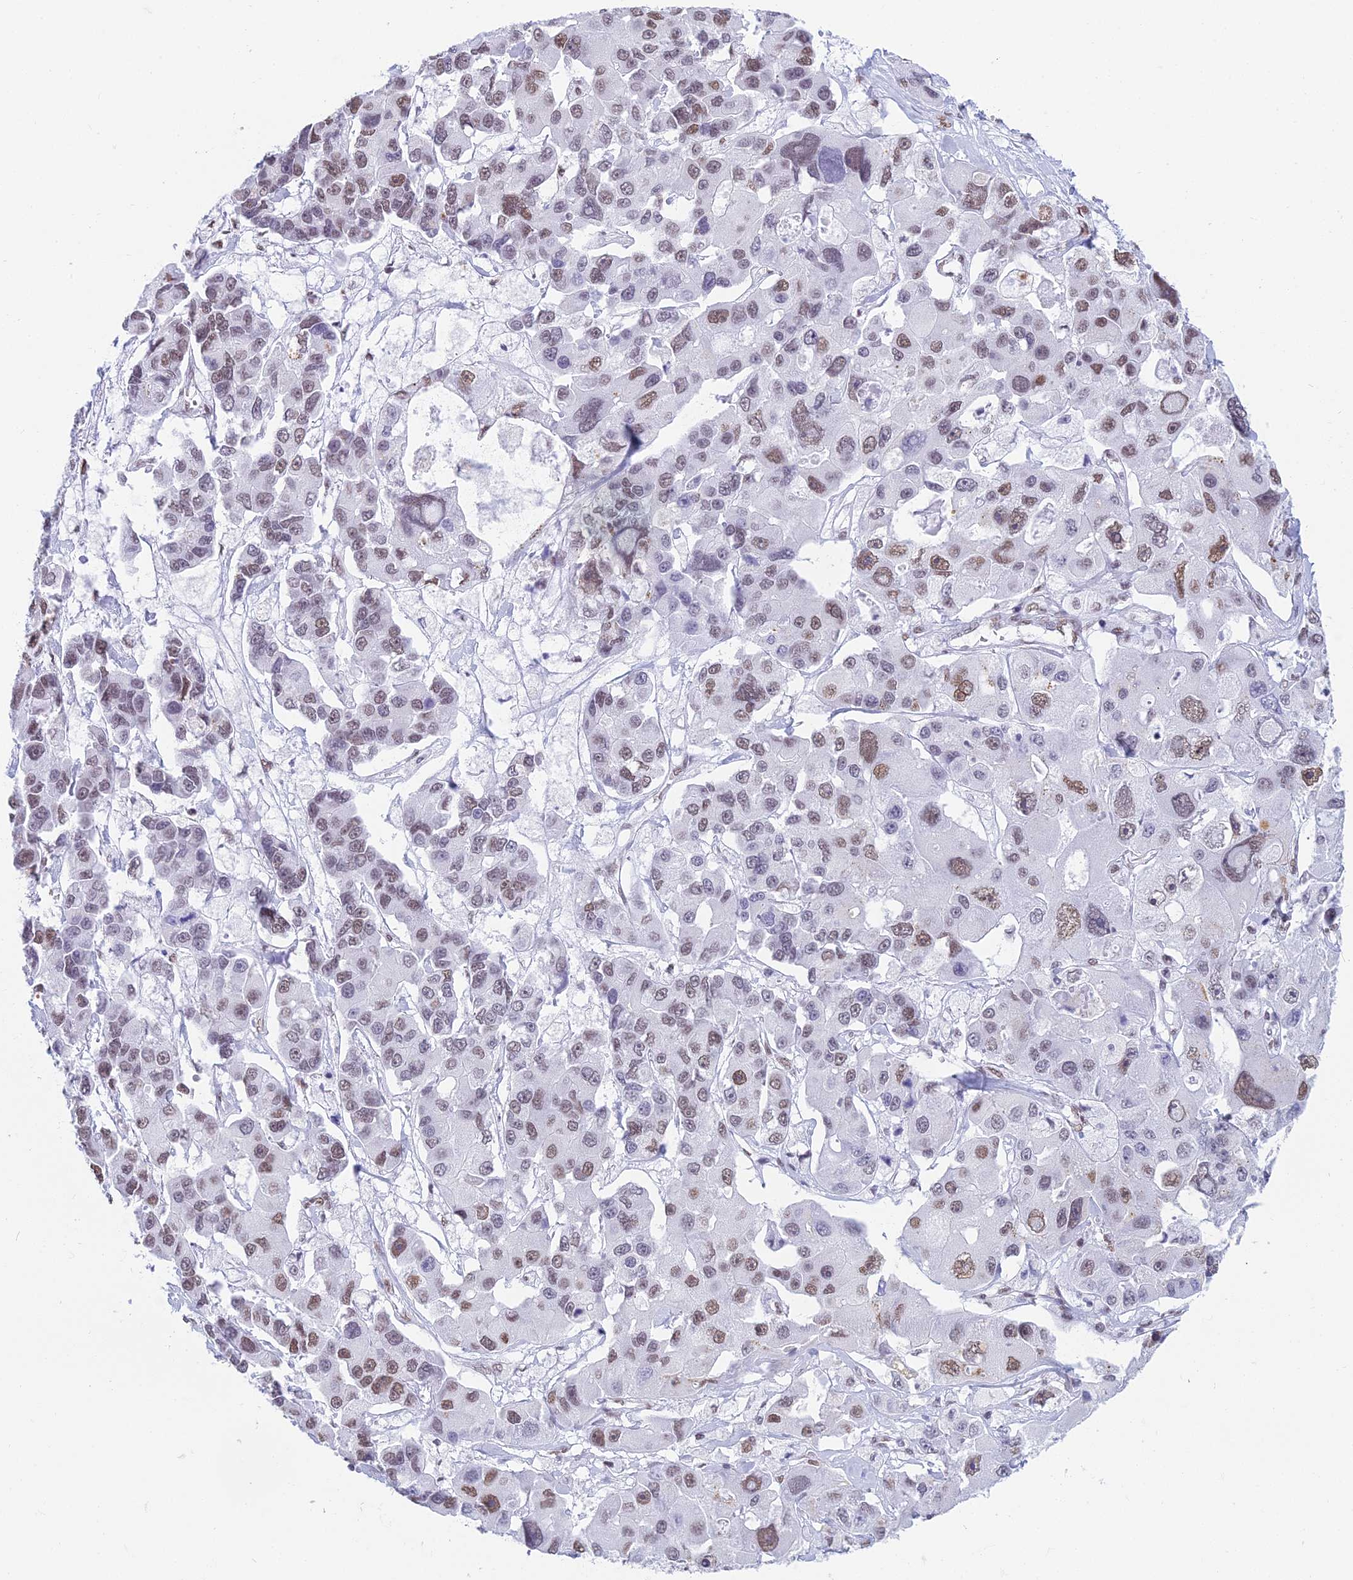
{"staining": {"intensity": "moderate", "quantity": ">75%", "location": "nuclear"}, "tissue": "lung cancer", "cell_type": "Tumor cells", "image_type": "cancer", "snomed": [{"axis": "morphology", "description": "Adenocarcinoma, NOS"}, {"axis": "topography", "description": "Lung"}], "caption": "Lung cancer (adenocarcinoma) tissue shows moderate nuclear positivity in approximately >75% of tumor cells", "gene": "CDC26", "patient": {"sex": "female", "age": 54}}